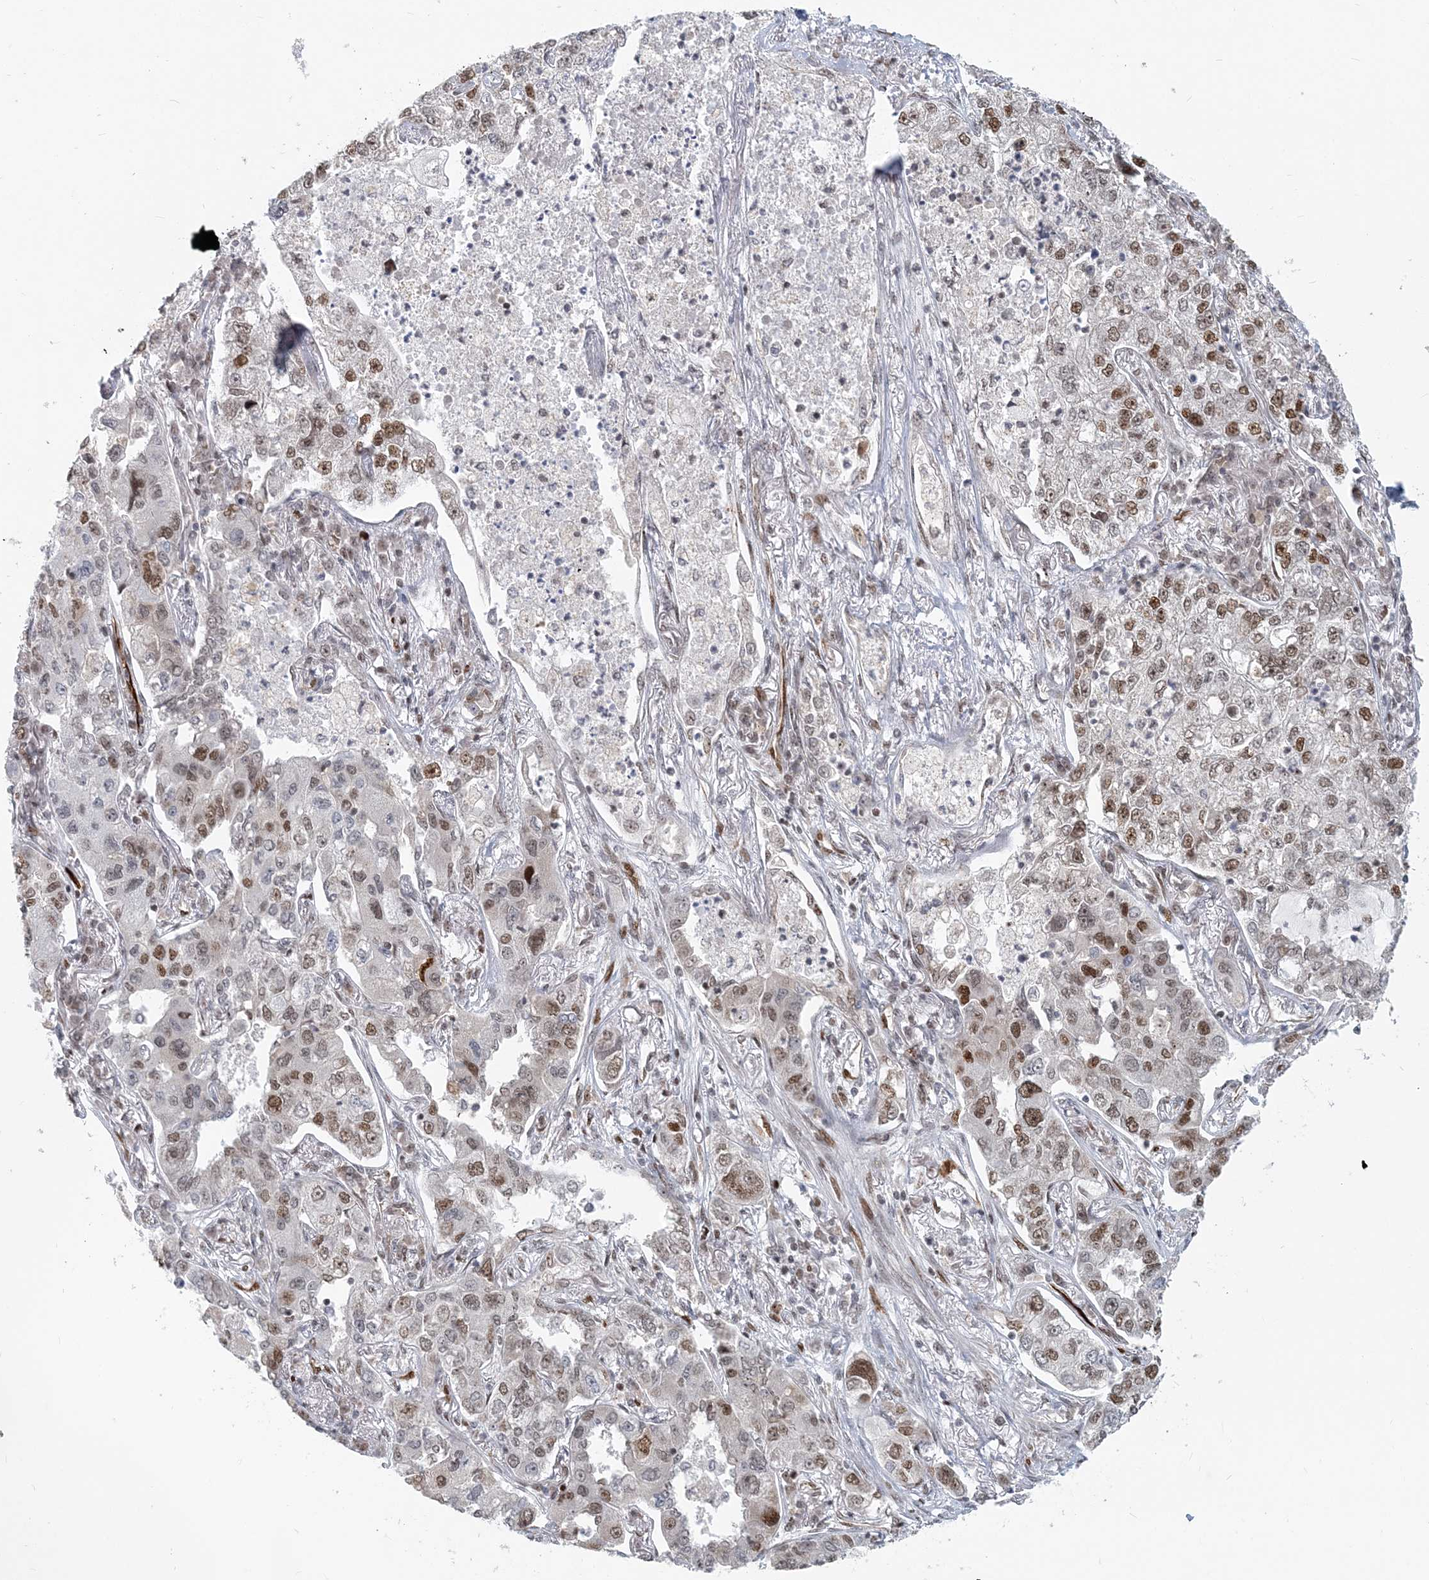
{"staining": {"intensity": "moderate", "quantity": "25%-75%", "location": "nuclear"}, "tissue": "lung cancer", "cell_type": "Tumor cells", "image_type": "cancer", "snomed": [{"axis": "morphology", "description": "Adenocarcinoma, NOS"}, {"axis": "topography", "description": "Lung"}], "caption": "Immunohistochemical staining of human lung cancer reveals moderate nuclear protein positivity in approximately 25%-75% of tumor cells.", "gene": "BAZ1B", "patient": {"sex": "male", "age": 49}}